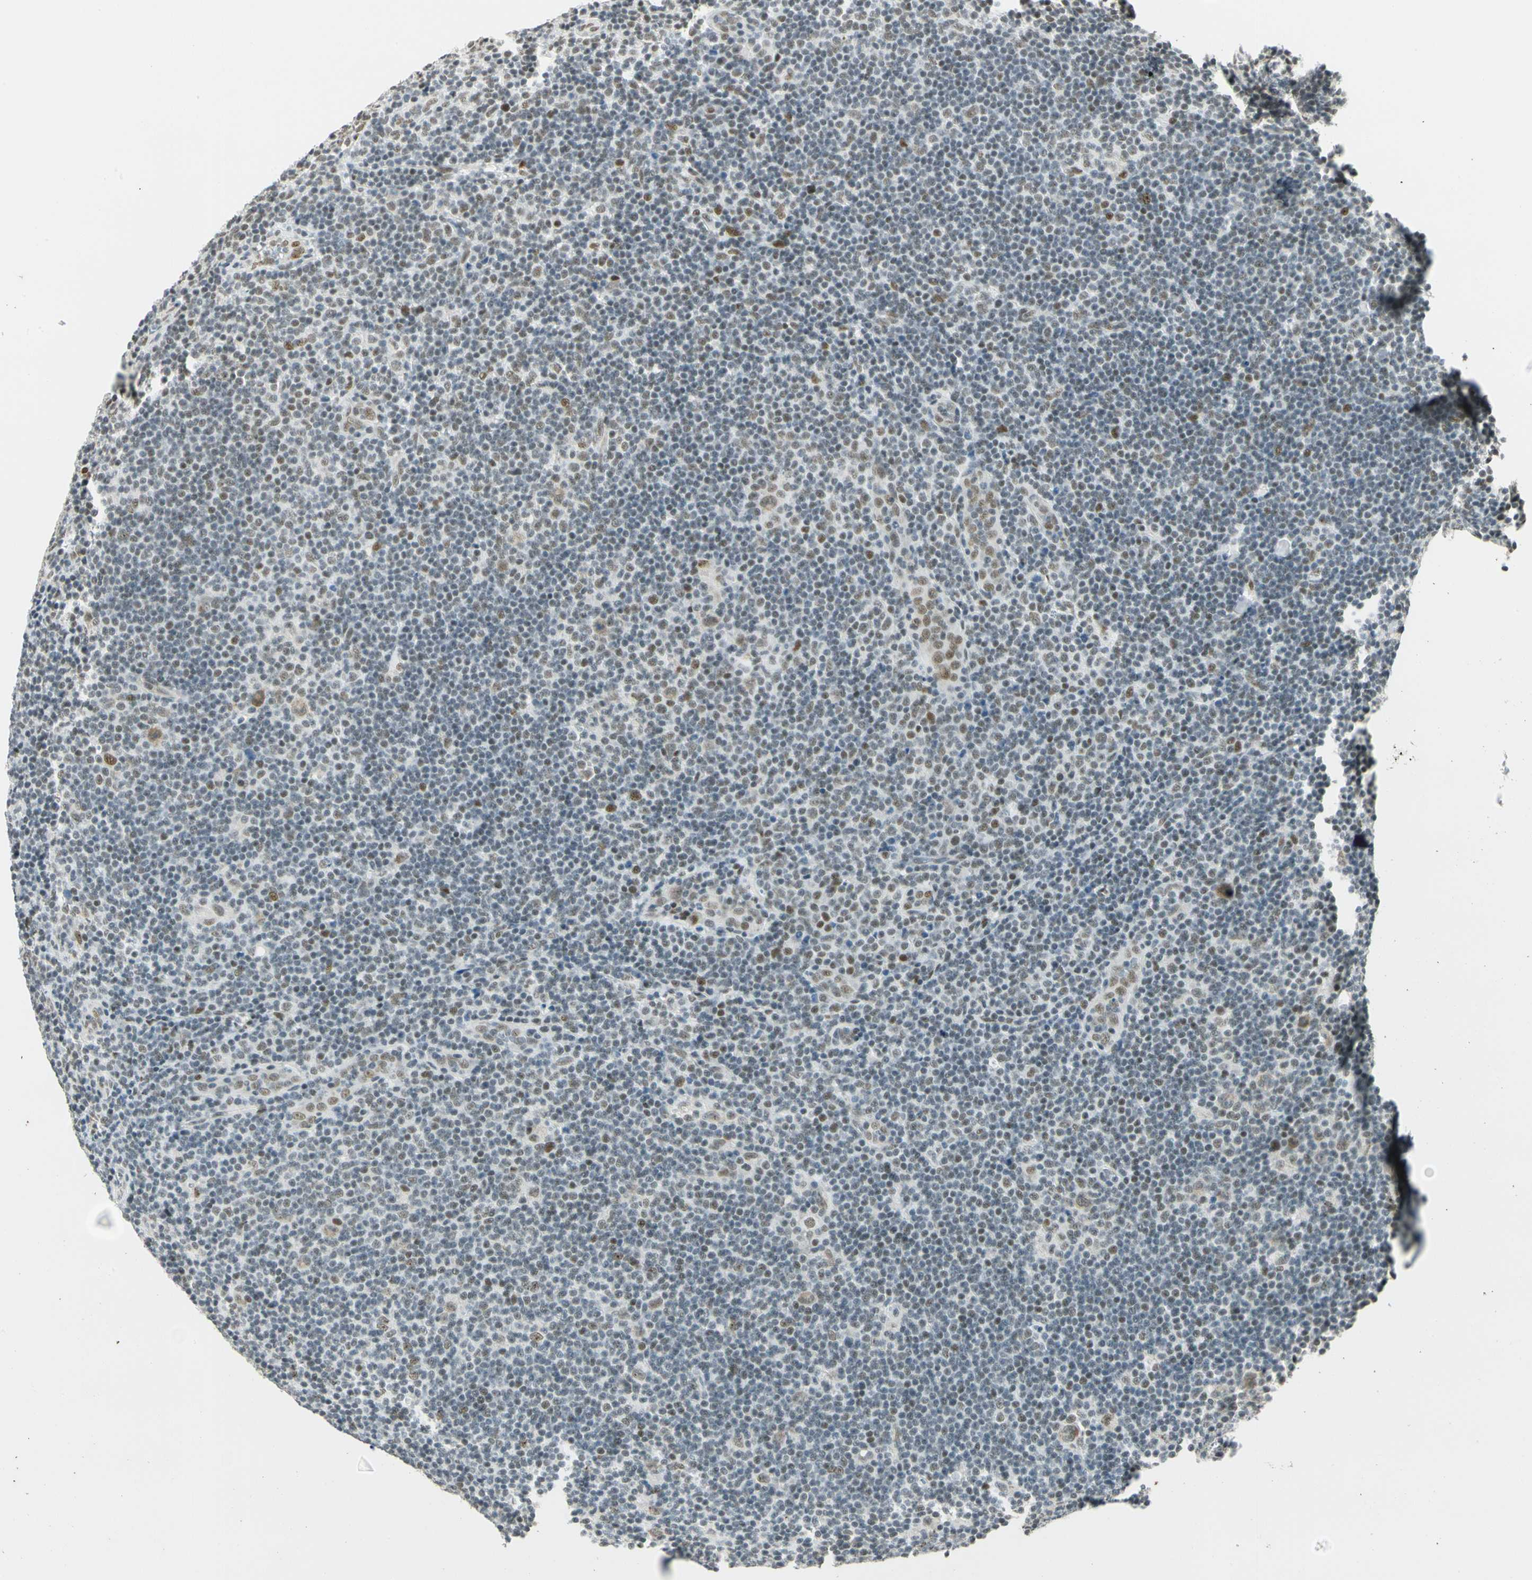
{"staining": {"intensity": "moderate", "quantity": ">75%", "location": "nuclear"}, "tissue": "lymphoma", "cell_type": "Tumor cells", "image_type": "cancer", "snomed": [{"axis": "morphology", "description": "Hodgkin's disease, NOS"}, {"axis": "topography", "description": "Lymph node"}], "caption": "Immunohistochemical staining of lymphoma shows moderate nuclear protein expression in approximately >75% of tumor cells. The staining is performed using DAB (3,3'-diaminobenzidine) brown chromogen to label protein expression. The nuclei are counter-stained blue using hematoxylin.", "gene": "NELFE", "patient": {"sex": "female", "age": 57}}